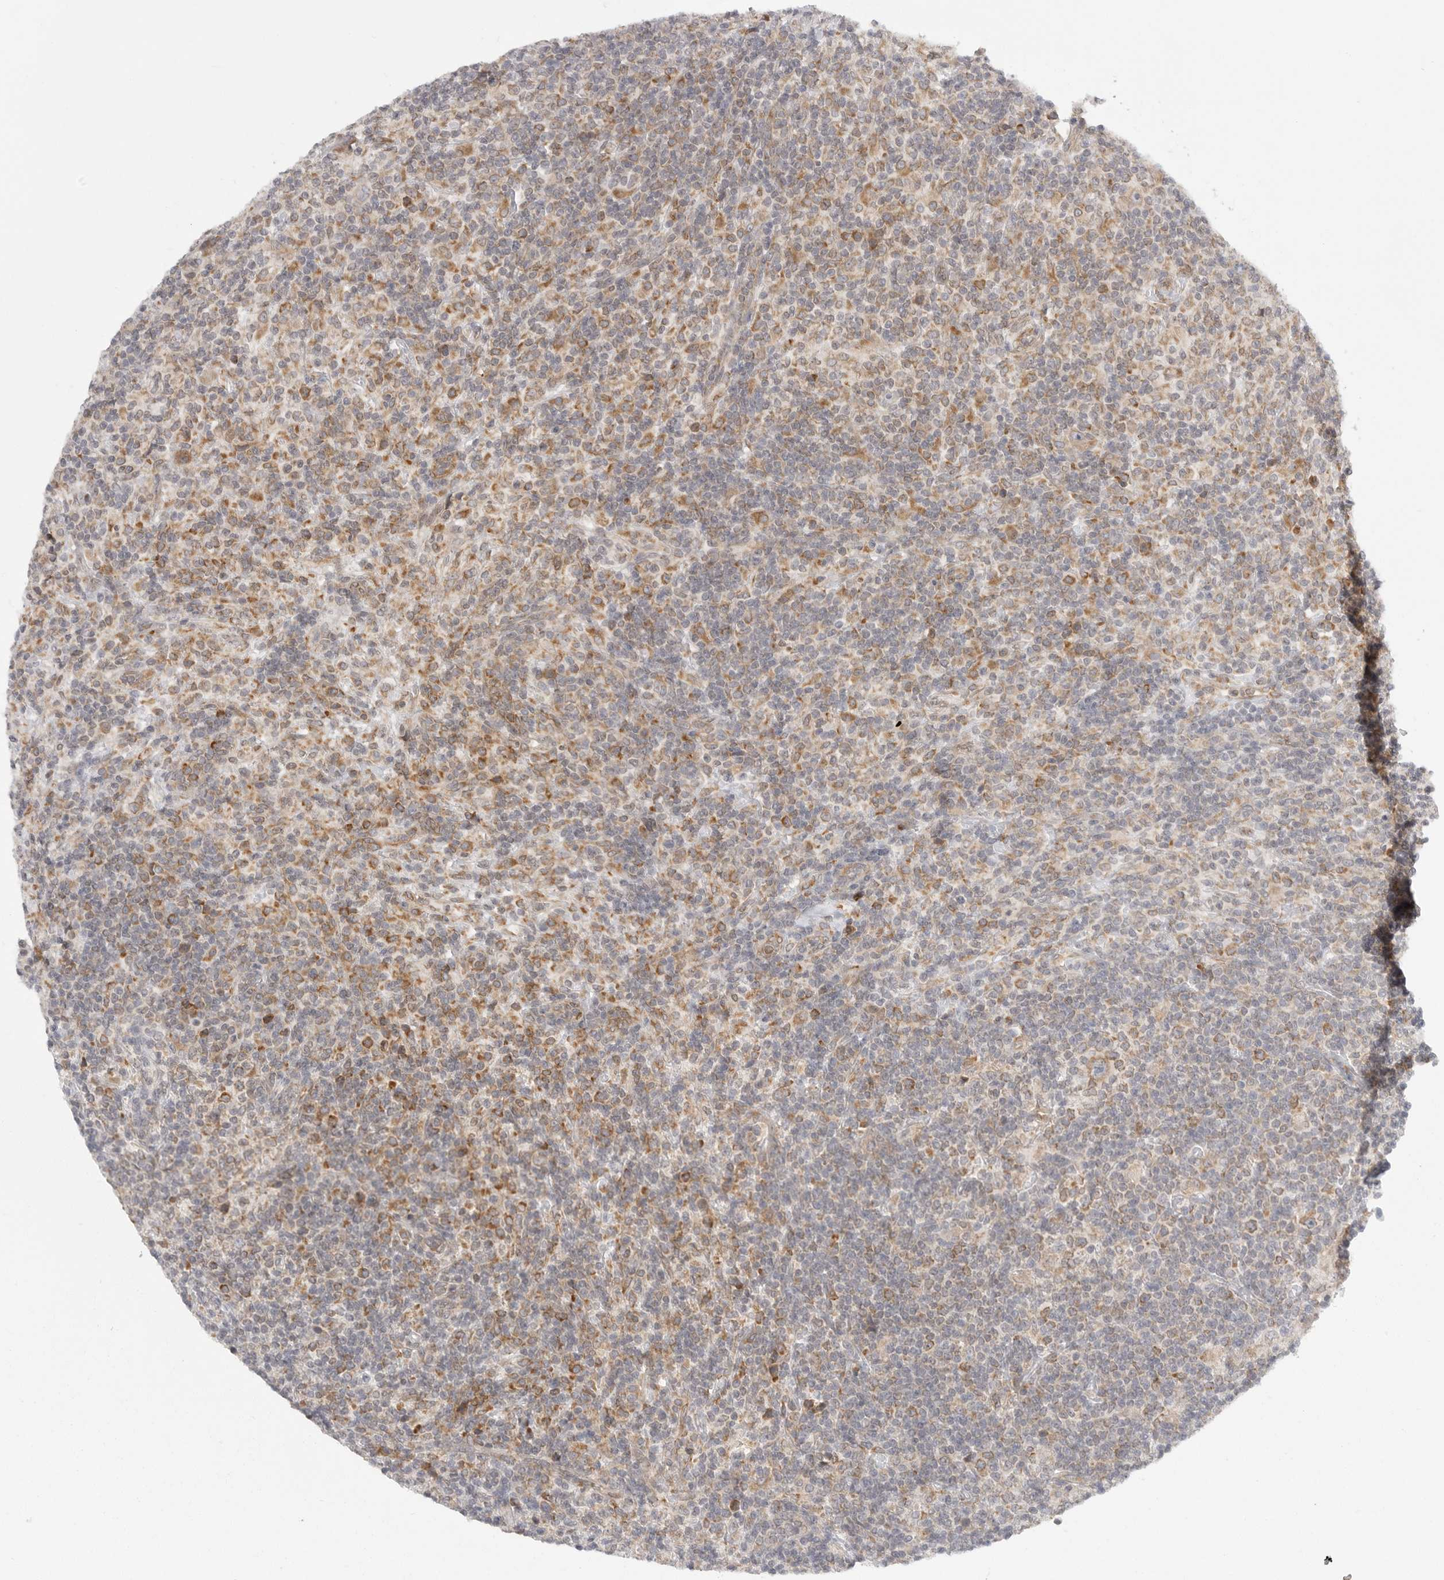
{"staining": {"intensity": "moderate", "quantity": ">75%", "location": "cytoplasmic/membranous"}, "tissue": "lymphoma", "cell_type": "Tumor cells", "image_type": "cancer", "snomed": [{"axis": "morphology", "description": "Hodgkin's disease, NOS"}, {"axis": "topography", "description": "Lymph node"}], "caption": "Hodgkin's disease stained with a brown dye displays moderate cytoplasmic/membranous positive positivity in about >75% of tumor cells.", "gene": "CERS2", "patient": {"sex": "male", "age": 70}}